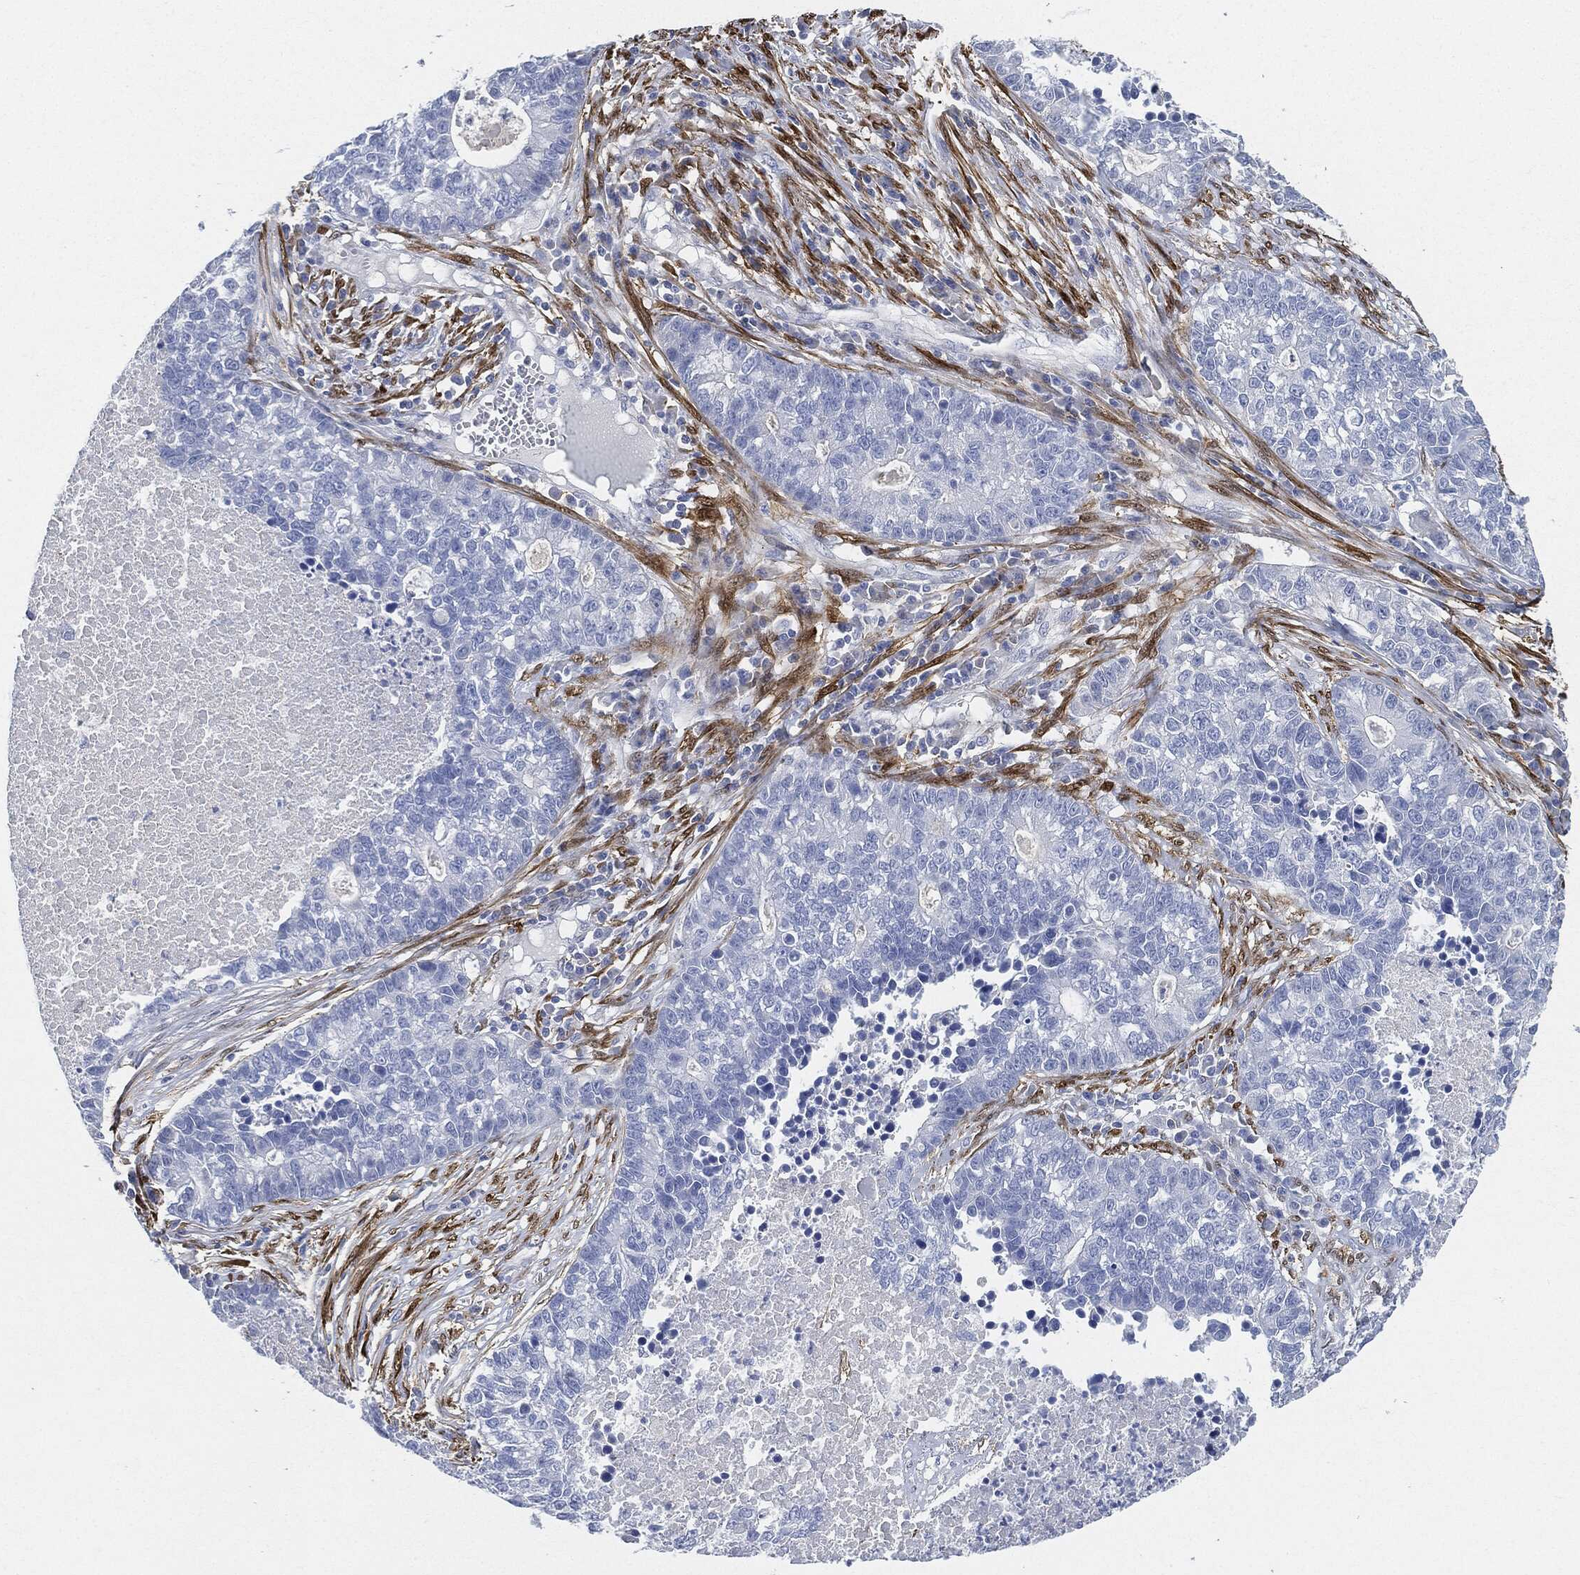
{"staining": {"intensity": "negative", "quantity": "none", "location": "none"}, "tissue": "lung cancer", "cell_type": "Tumor cells", "image_type": "cancer", "snomed": [{"axis": "morphology", "description": "Adenocarcinoma, NOS"}, {"axis": "topography", "description": "Lung"}], "caption": "This is an immunohistochemistry (IHC) histopathology image of adenocarcinoma (lung). There is no expression in tumor cells.", "gene": "TAGLN", "patient": {"sex": "male", "age": 57}}